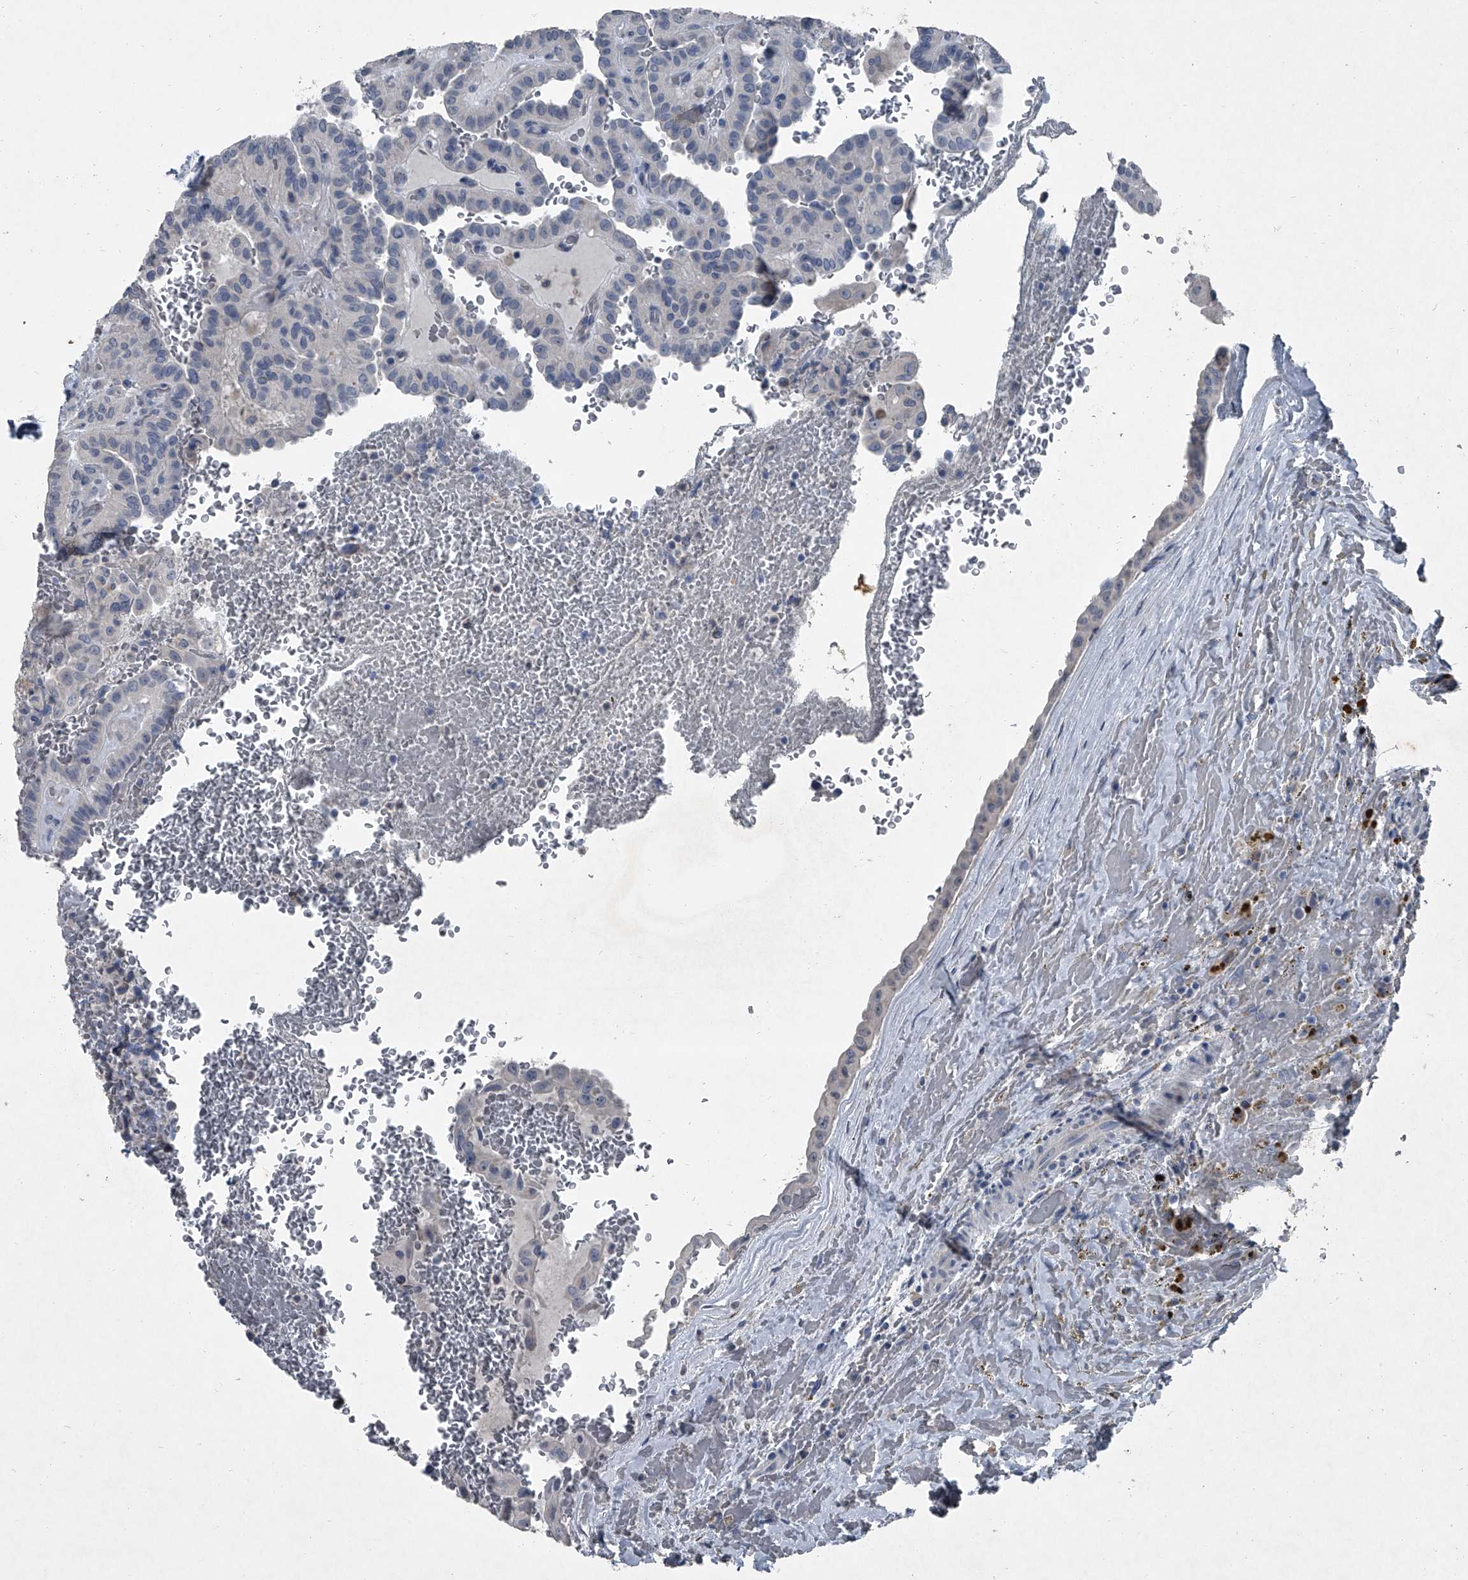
{"staining": {"intensity": "negative", "quantity": "none", "location": "none"}, "tissue": "thyroid cancer", "cell_type": "Tumor cells", "image_type": "cancer", "snomed": [{"axis": "morphology", "description": "Papillary adenocarcinoma, NOS"}, {"axis": "topography", "description": "Thyroid gland"}], "caption": "Micrograph shows no protein expression in tumor cells of papillary adenocarcinoma (thyroid) tissue. (Immunohistochemistry (ihc), brightfield microscopy, high magnification).", "gene": "HEPHL1", "patient": {"sex": "male", "age": 77}}